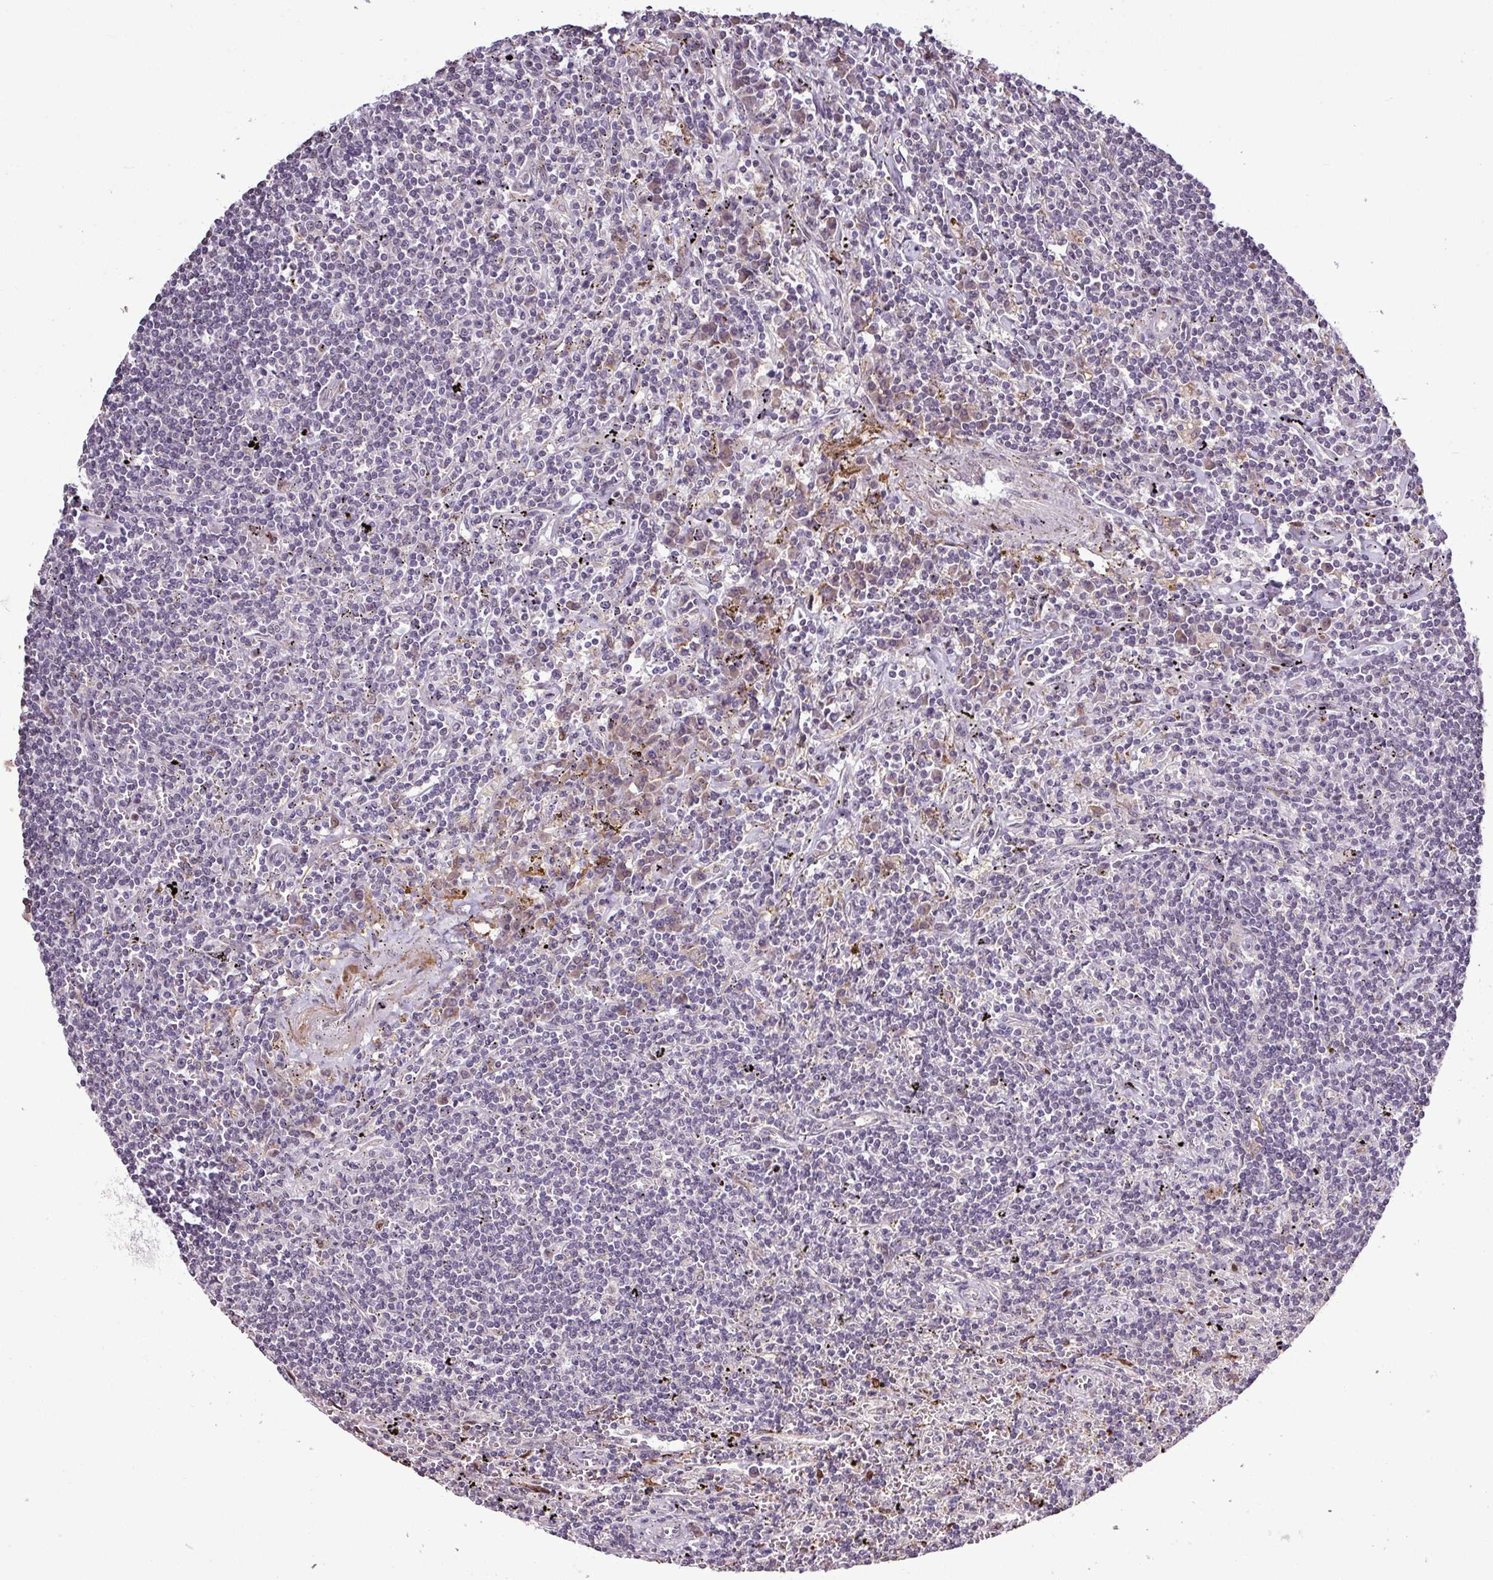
{"staining": {"intensity": "negative", "quantity": "none", "location": "none"}, "tissue": "lymphoma", "cell_type": "Tumor cells", "image_type": "cancer", "snomed": [{"axis": "morphology", "description": "Malignant lymphoma, non-Hodgkin's type, Low grade"}, {"axis": "topography", "description": "Spleen"}], "caption": "Immunohistochemical staining of lymphoma exhibits no significant staining in tumor cells. The staining is performed using DAB (3,3'-diaminobenzidine) brown chromogen with nuclei counter-stained in using hematoxylin.", "gene": "SKIC2", "patient": {"sex": "male", "age": 76}}